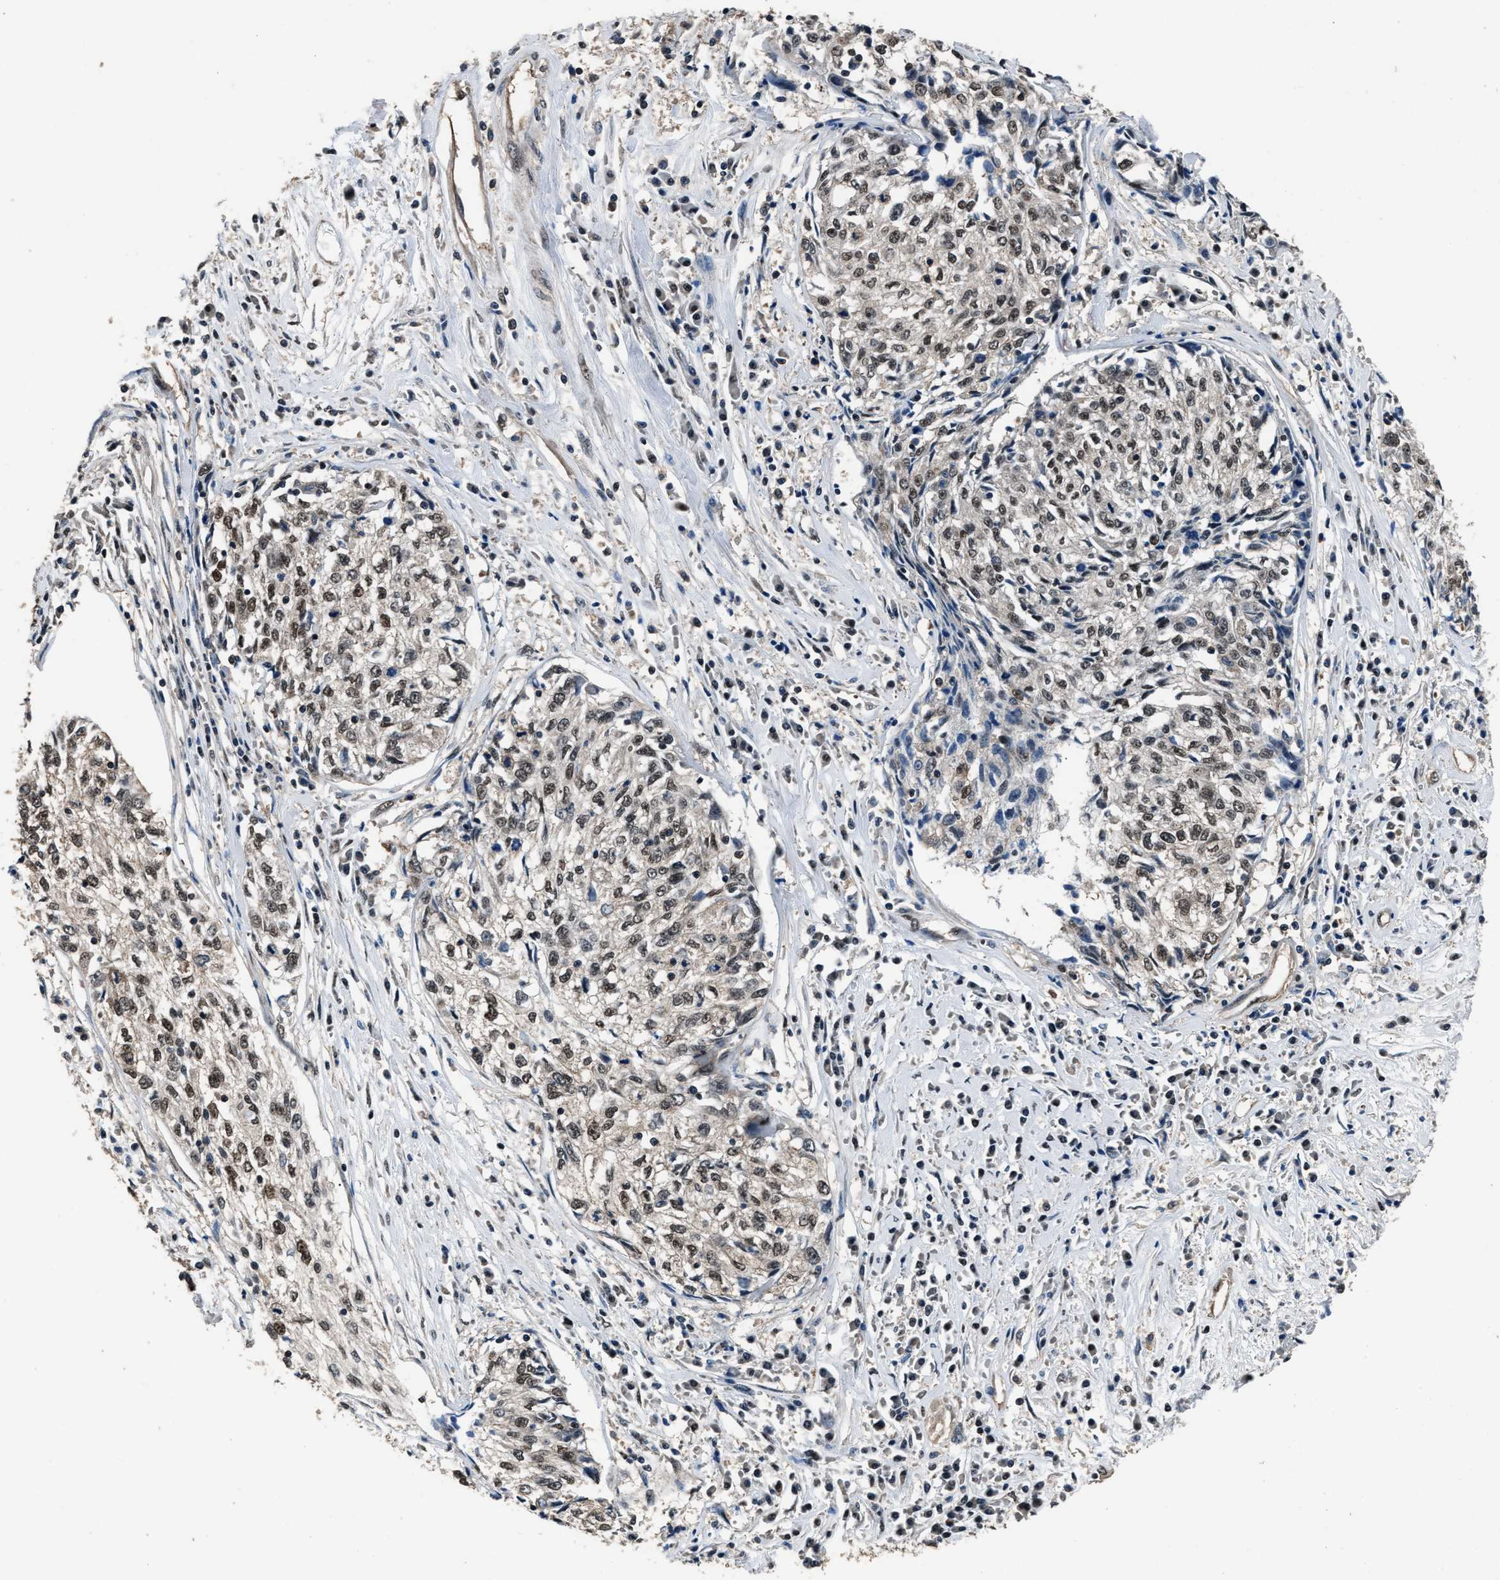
{"staining": {"intensity": "moderate", "quantity": "25%-75%", "location": "nuclear"}, "tissue": "cervical cancer", "cell_type": "Tumor cells", "image_type": "cancer", "snomed": [{"axis": "morphology", "description": "Squamous cell carcinoma, NOS"}, {"axis": "topography", "description": "Cervix"}], "caption": "The image demonstrates immunohistochemical staining of cervical cancer. There is moderate nuclear positivity is identified in approximately 25%-75% of tumor cells.", "gene": "DFFA", "patient": {"sex": "female", "age": 57}}